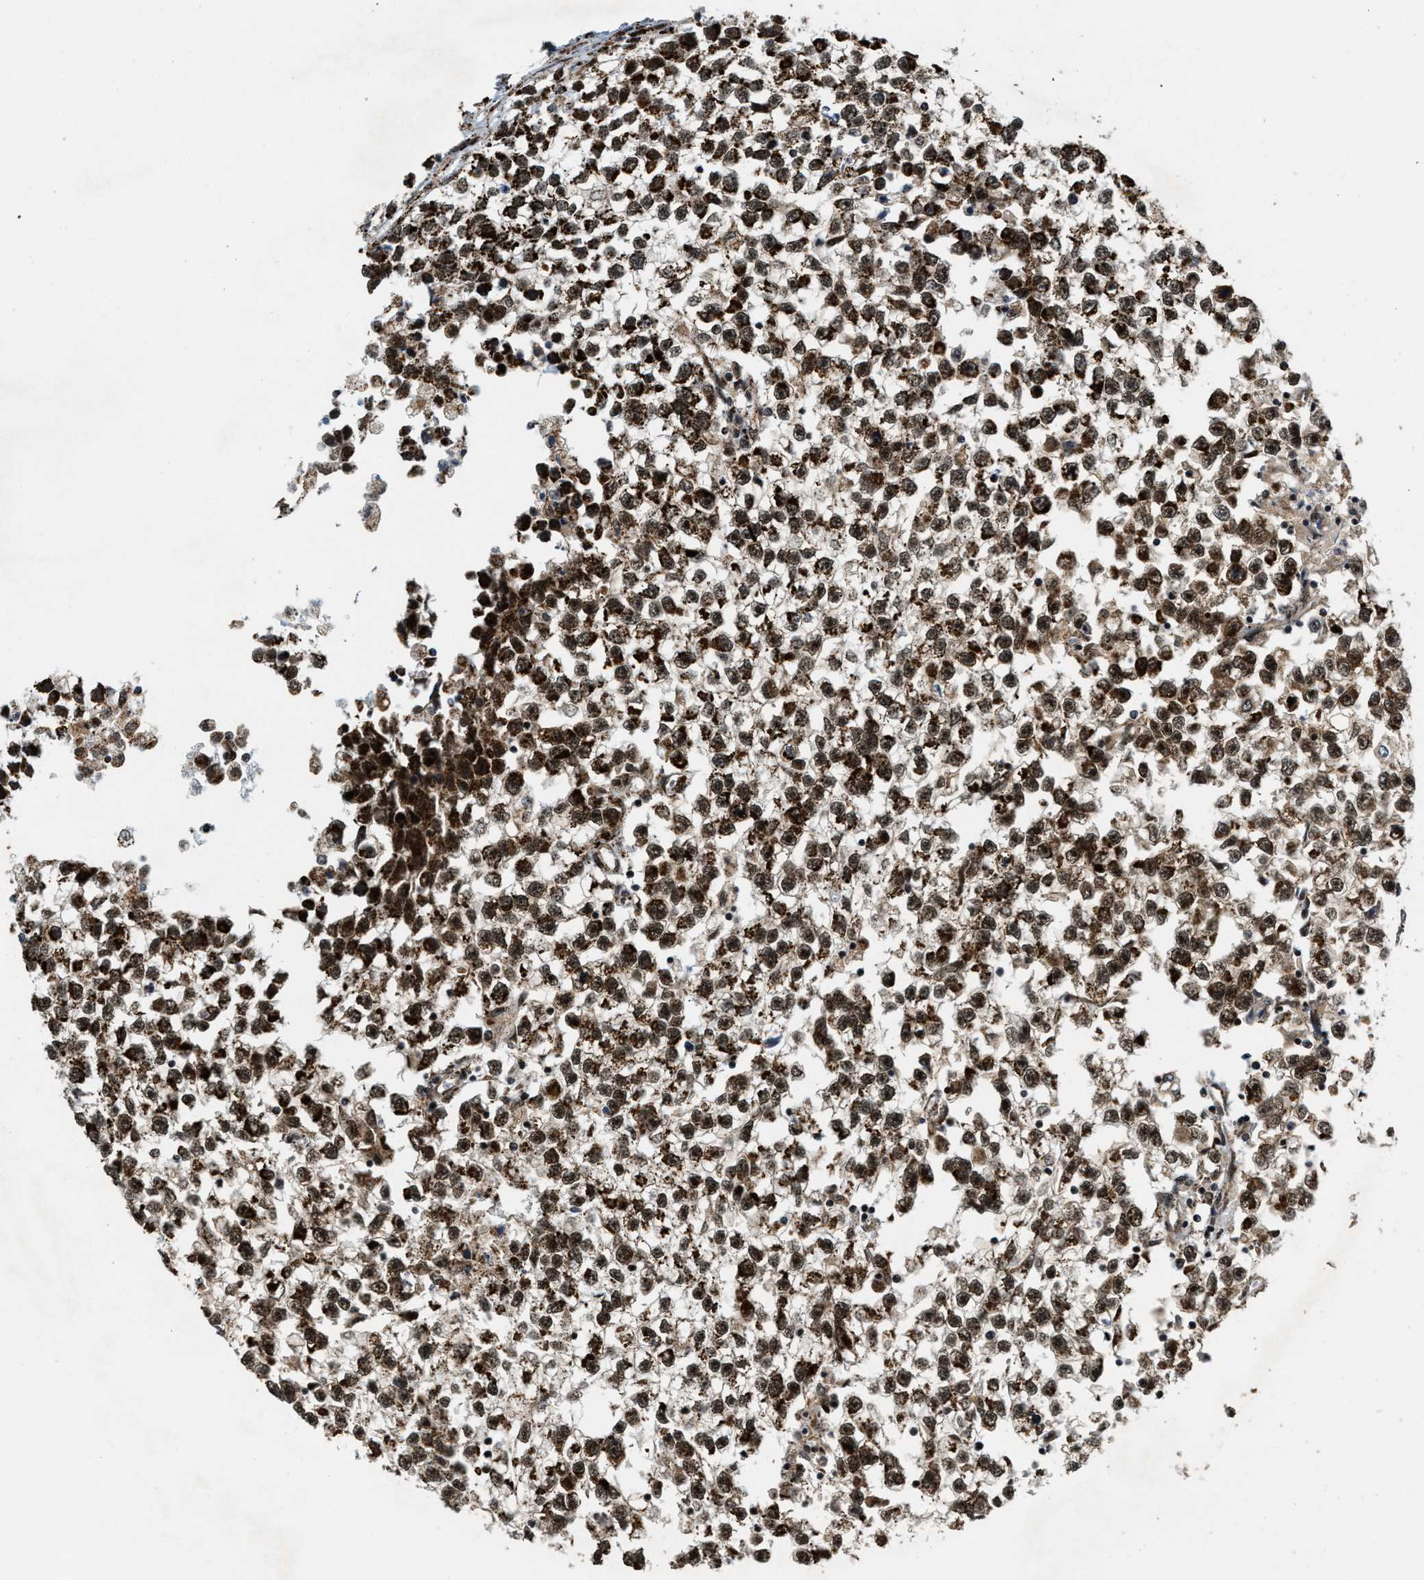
{"staining": {"intensity": "strong", "quantity": ">75%", "location": "cytoplasmic/membranous,nuclear"}, "tissue": "testis cancer", "cell_type": "Tumor cells", "image_type": "cancer", "snomed": [{"axis": "morphology", "description": "Seminoma, NOS"}, {"axis": "morphology", "description": "Carcinoma, Embryonal, NOS"}, {"axis": "topography", "description": "Testis"}], "caption": "Tumor cells reveal high levels of strong cytoplasmic/membranous and nuclear expression in approximately >75% of cells in testis cancer (embryonal carcinoma).", "gene": "HIBADH", "patient": {"sex": "male", "age": 51}}